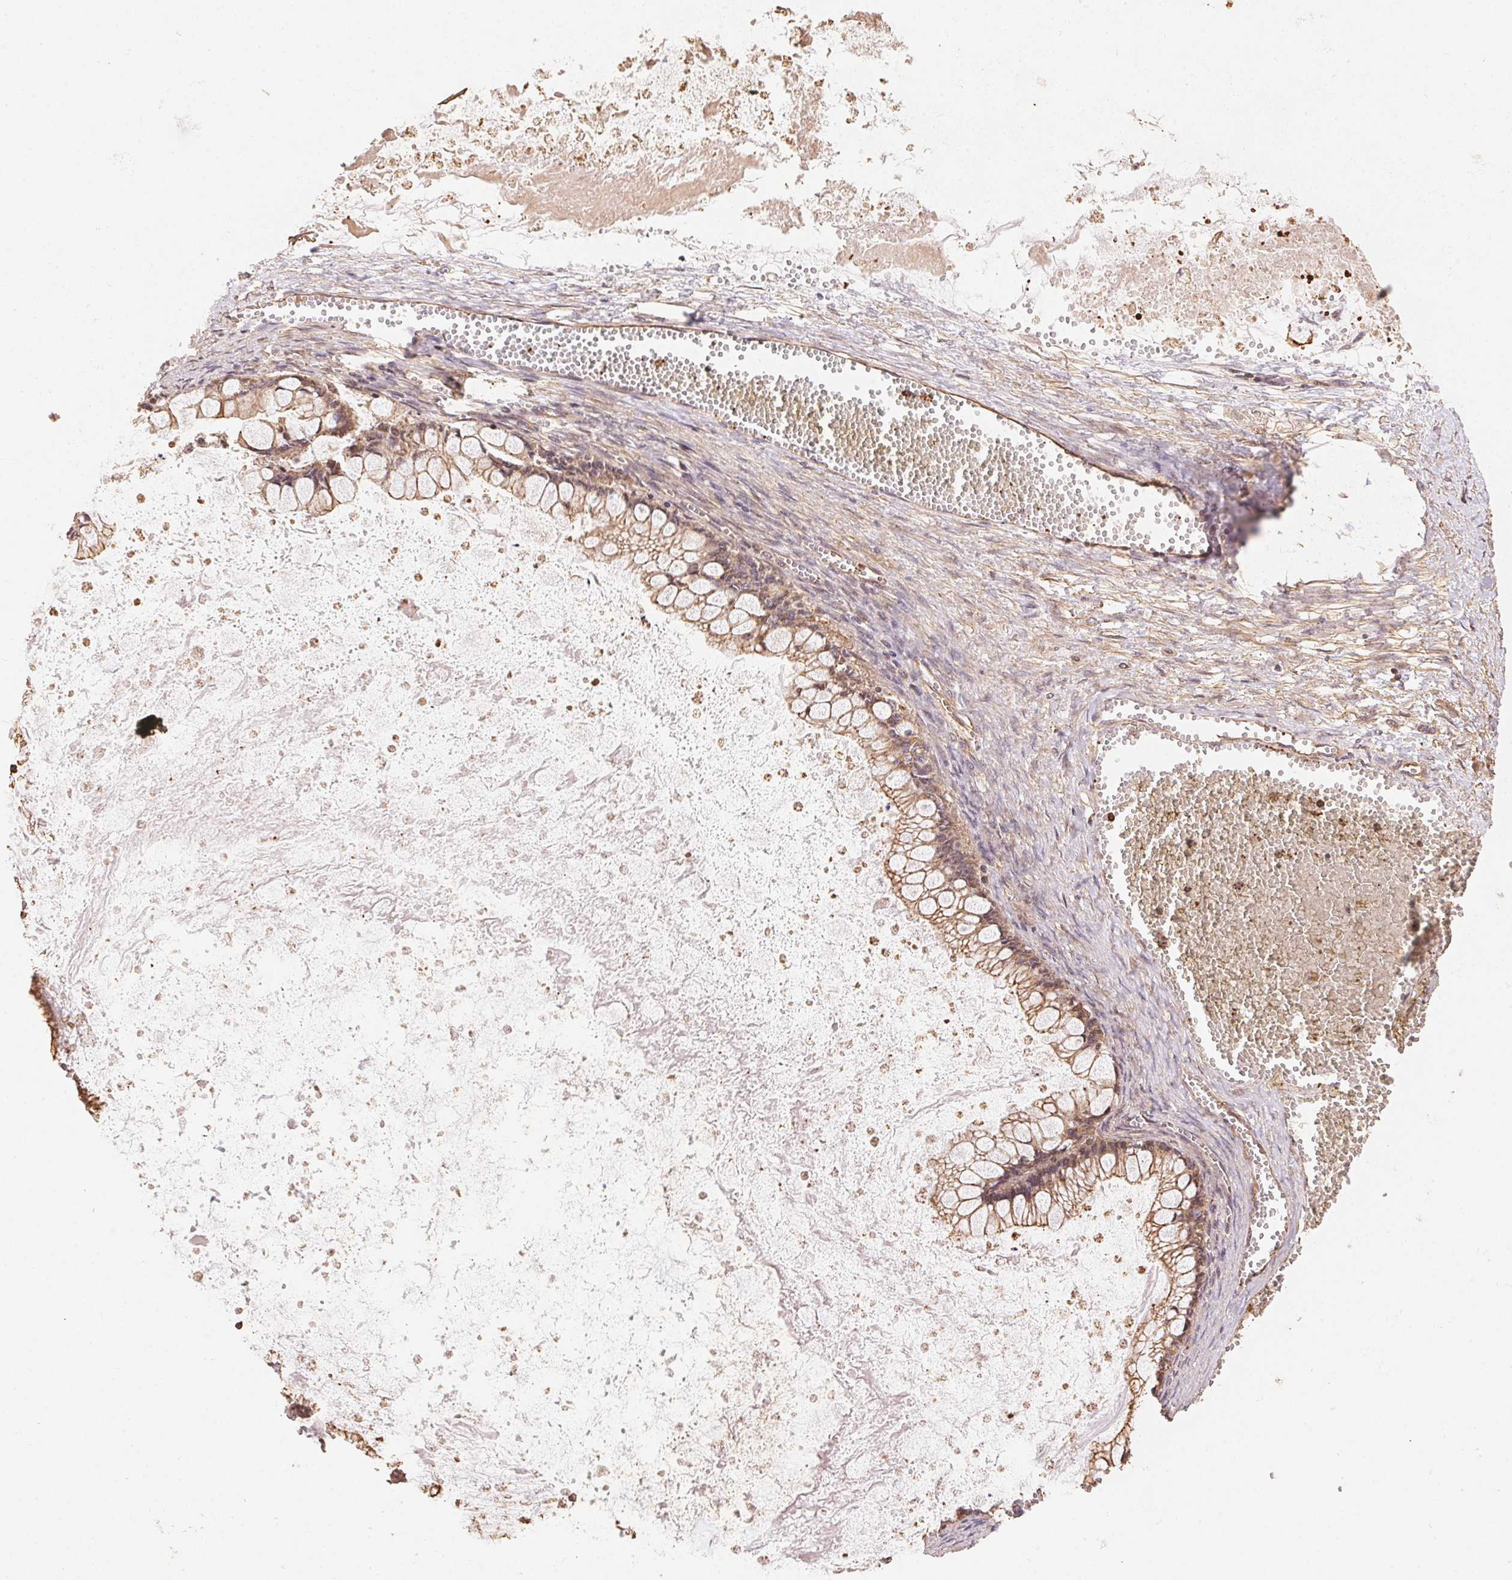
{"staining": {"intensity": "moderate", "quantity": ">75%", "location": "cytoplasmic/membranous"}, "tissue": "ovarian cancer", "cell_type": "Tumor cells", "image_type": "cancer", "snomed": [{"axis": "morphology", "description": "Cystadenocarcinoma, mucinous, NOS"}, {"axis": "topography", "description": "Ovary"}], "caption": "A histopathology image of ovarian cancer (mucinous cystadenocarcinoma) stained for a protein shows moderate cytoplasmic/membranous brown staining in tumor cells.", "gene": "FRAS1", "patient": {"sex": "female", "age": 67}}